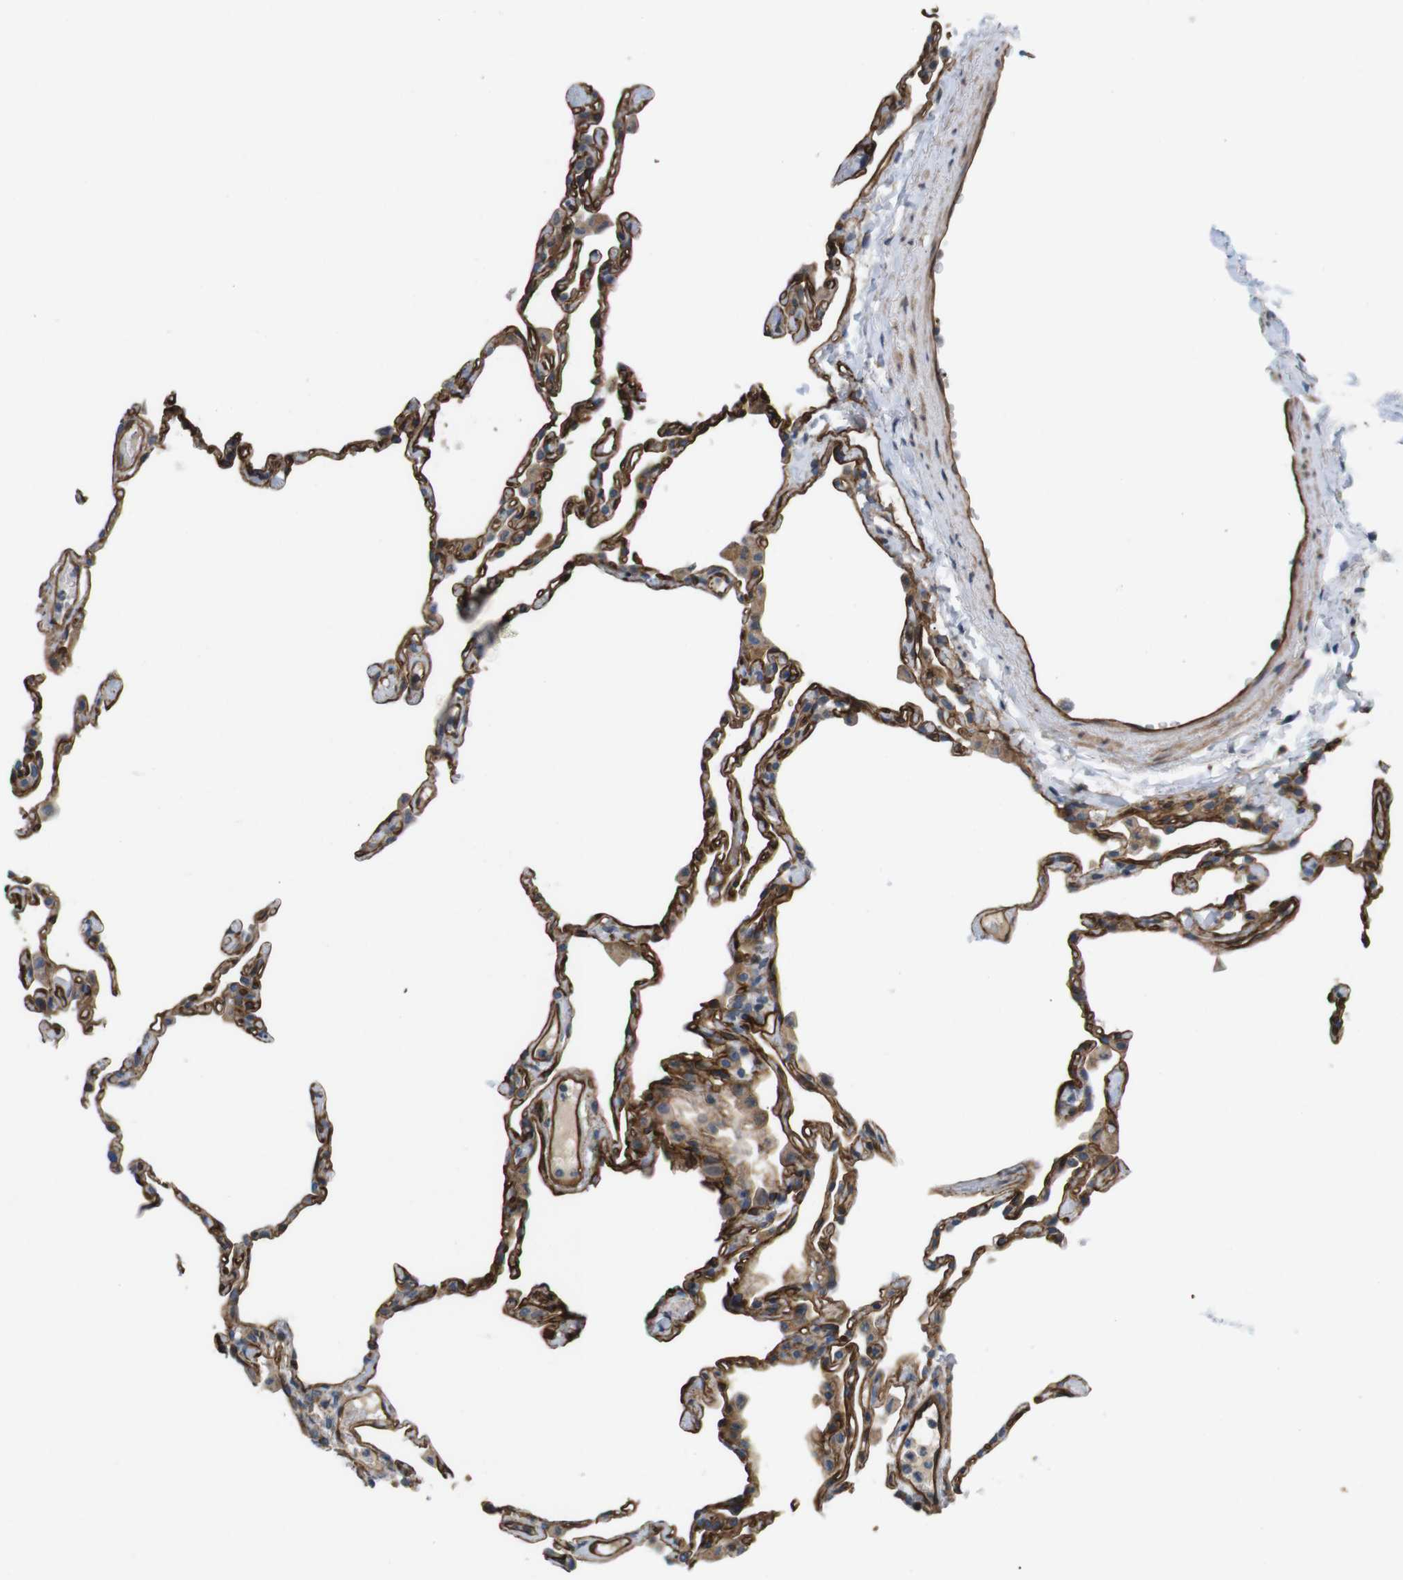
{"staining": {"intensity": "strong", "quantity": ">75%", "location": "cytoplasmic/membranous"}, "tissue": "lung", "cell_type": "Alveolar cells", "image_type": "normal", "snomed": [{"axis": "morphology", "description": "Normal tissue, NOS"}, {"axis": "topography", "description": "Lung"}], "caption": "Strong cytoplasmic/membranous staining is identified in about >75% of alveolar cells in normal lung. (IHC, brightfield microscopy, high magnification).", "gene": "BVES", "patient": {"sex": "female", "age": 49}}